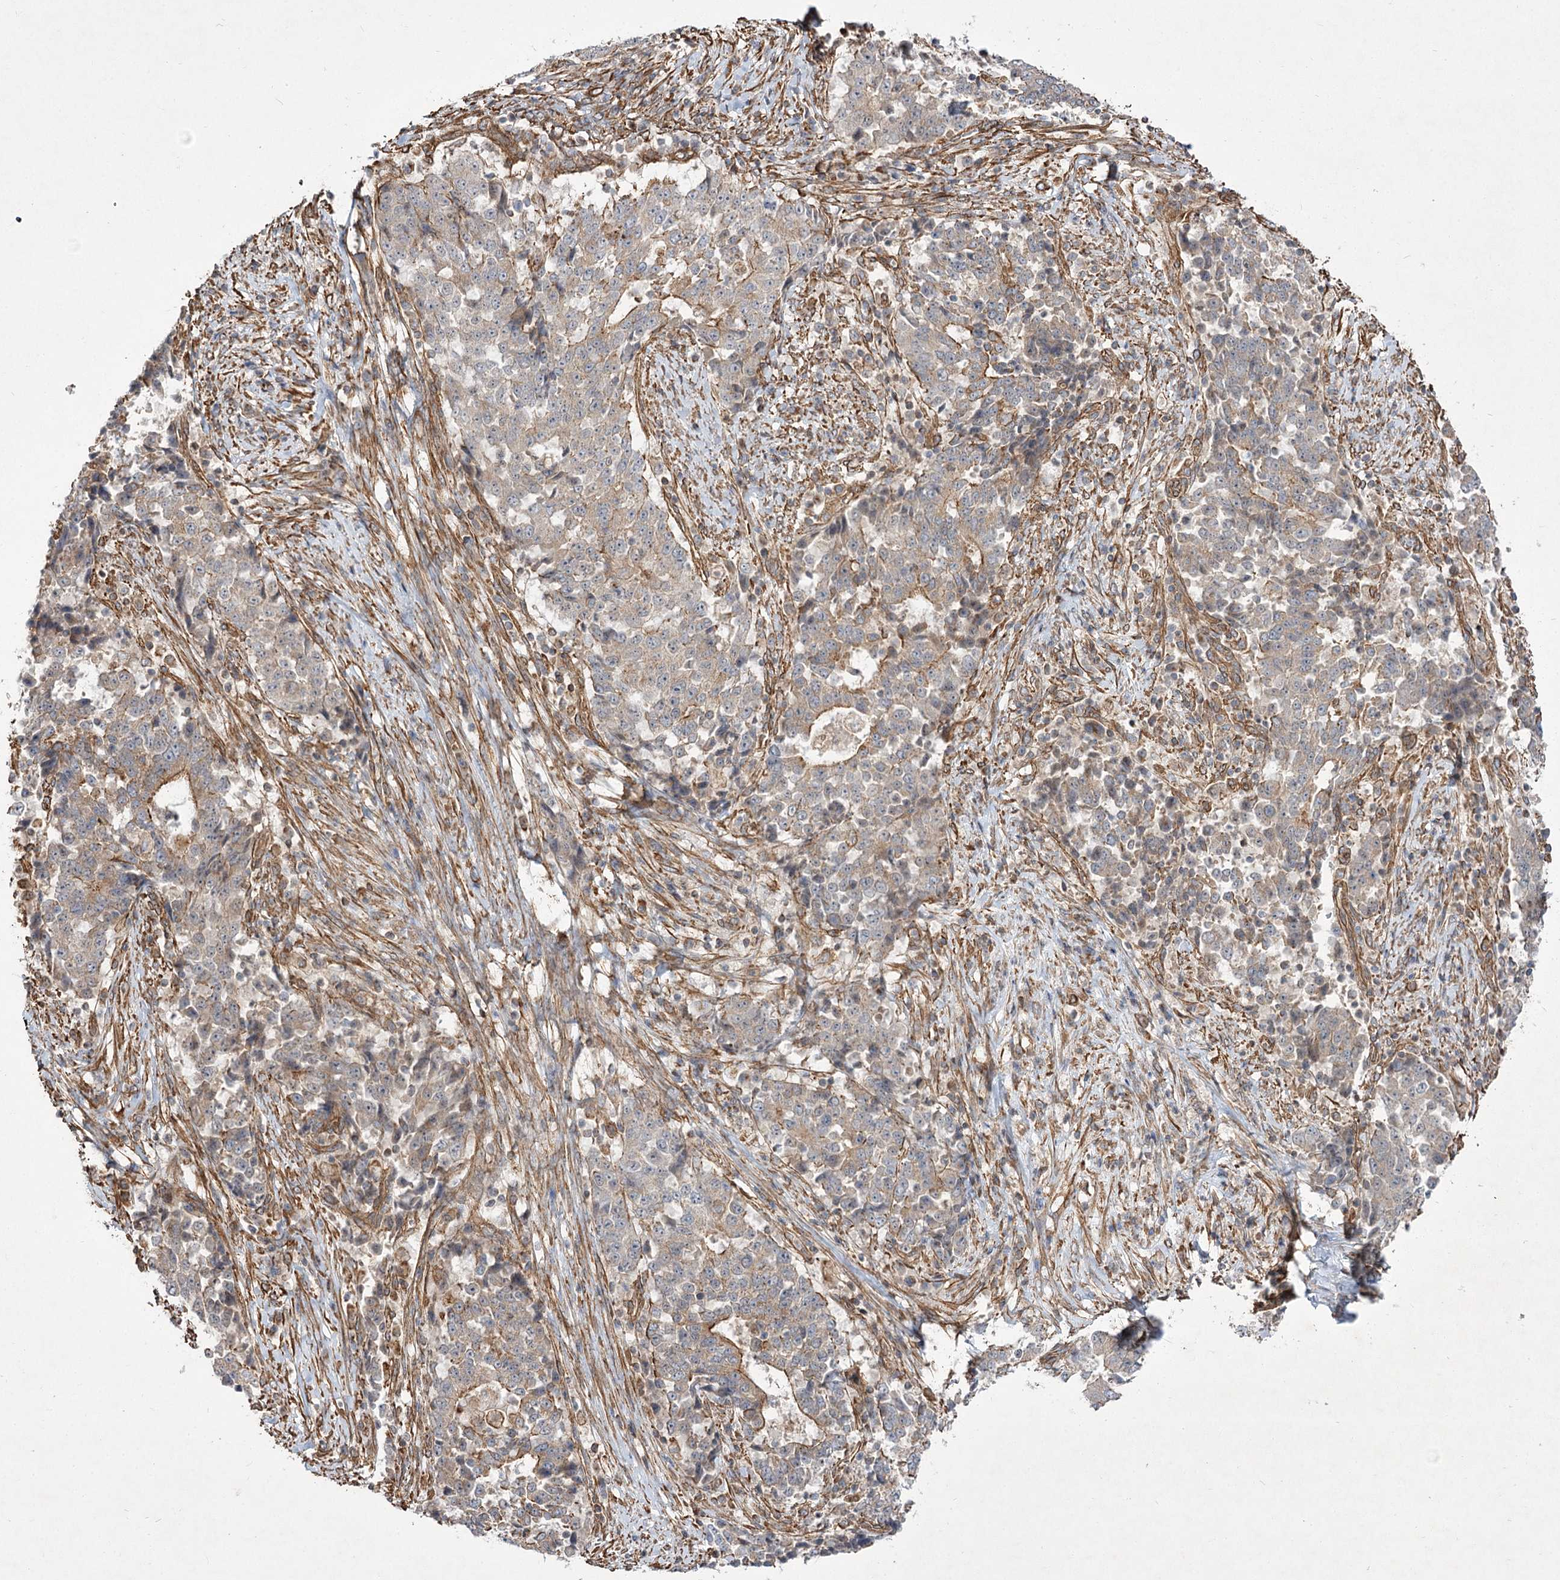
{"staining": {"intensity": "moderate", "quantity": "25%-75%", "location": "cytoplasmic/membranous"}, "tissue": "stomach cancer", "cell_type": "Tumor cells", "image_type": "cancer", "snomed": [{"axis": "morphology", "description": "Adenocarcinoma, NOS"}, {"axis": "topography", "description": "Stomach"}], "caption": "Stomach cancer (adenocarcinoma) was stained to show a protein in brown. There is medium levels of moderate cytoplasmic/membranous expression in approximately 25%-75% of tumor cells.", "gene": "SH3BP5L", "patient": {"sex": "male", "age": 59}}